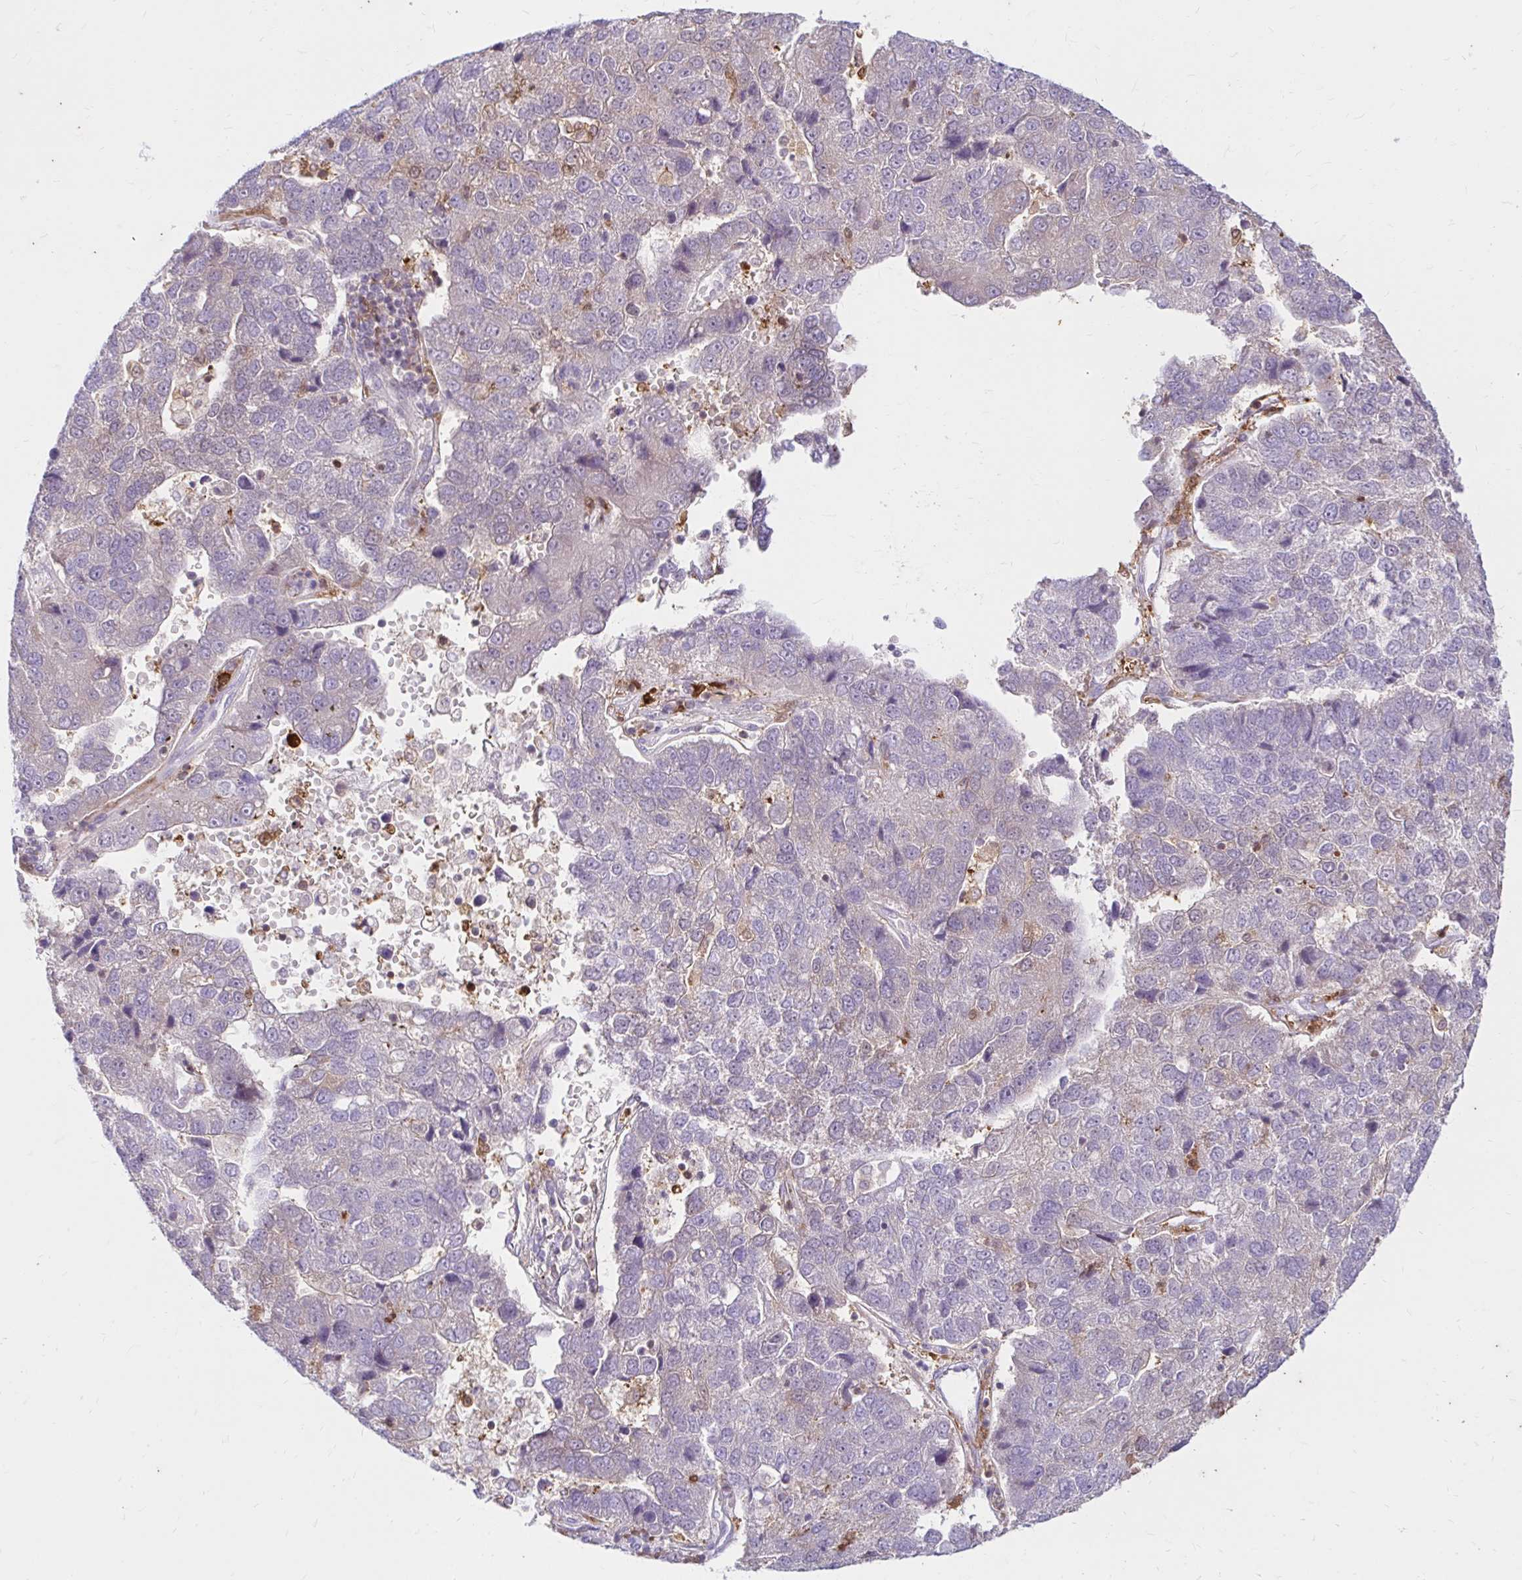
{"staining": {"intensity": "negative", "quantity": "none", "location": "none"}, "tissue": "pancreatic cancer", "cell_type": "Tumor cells", "image_type": "cancer", "snomed": [{"axis": "morphology", "description": "Adenocarcinoma, NOS"}, {"axis": "topography", "description": "Pancreas"}], "caption": "DAB immunohistochemical staining of human adenocarcinoma (pancreatic) displays no significant positivity in tumor cells. (Brightfield microscopy of DAB IHC at high magnification).", "gene": "PYCARD", "patient": {"sex": "female", "age": 61}}